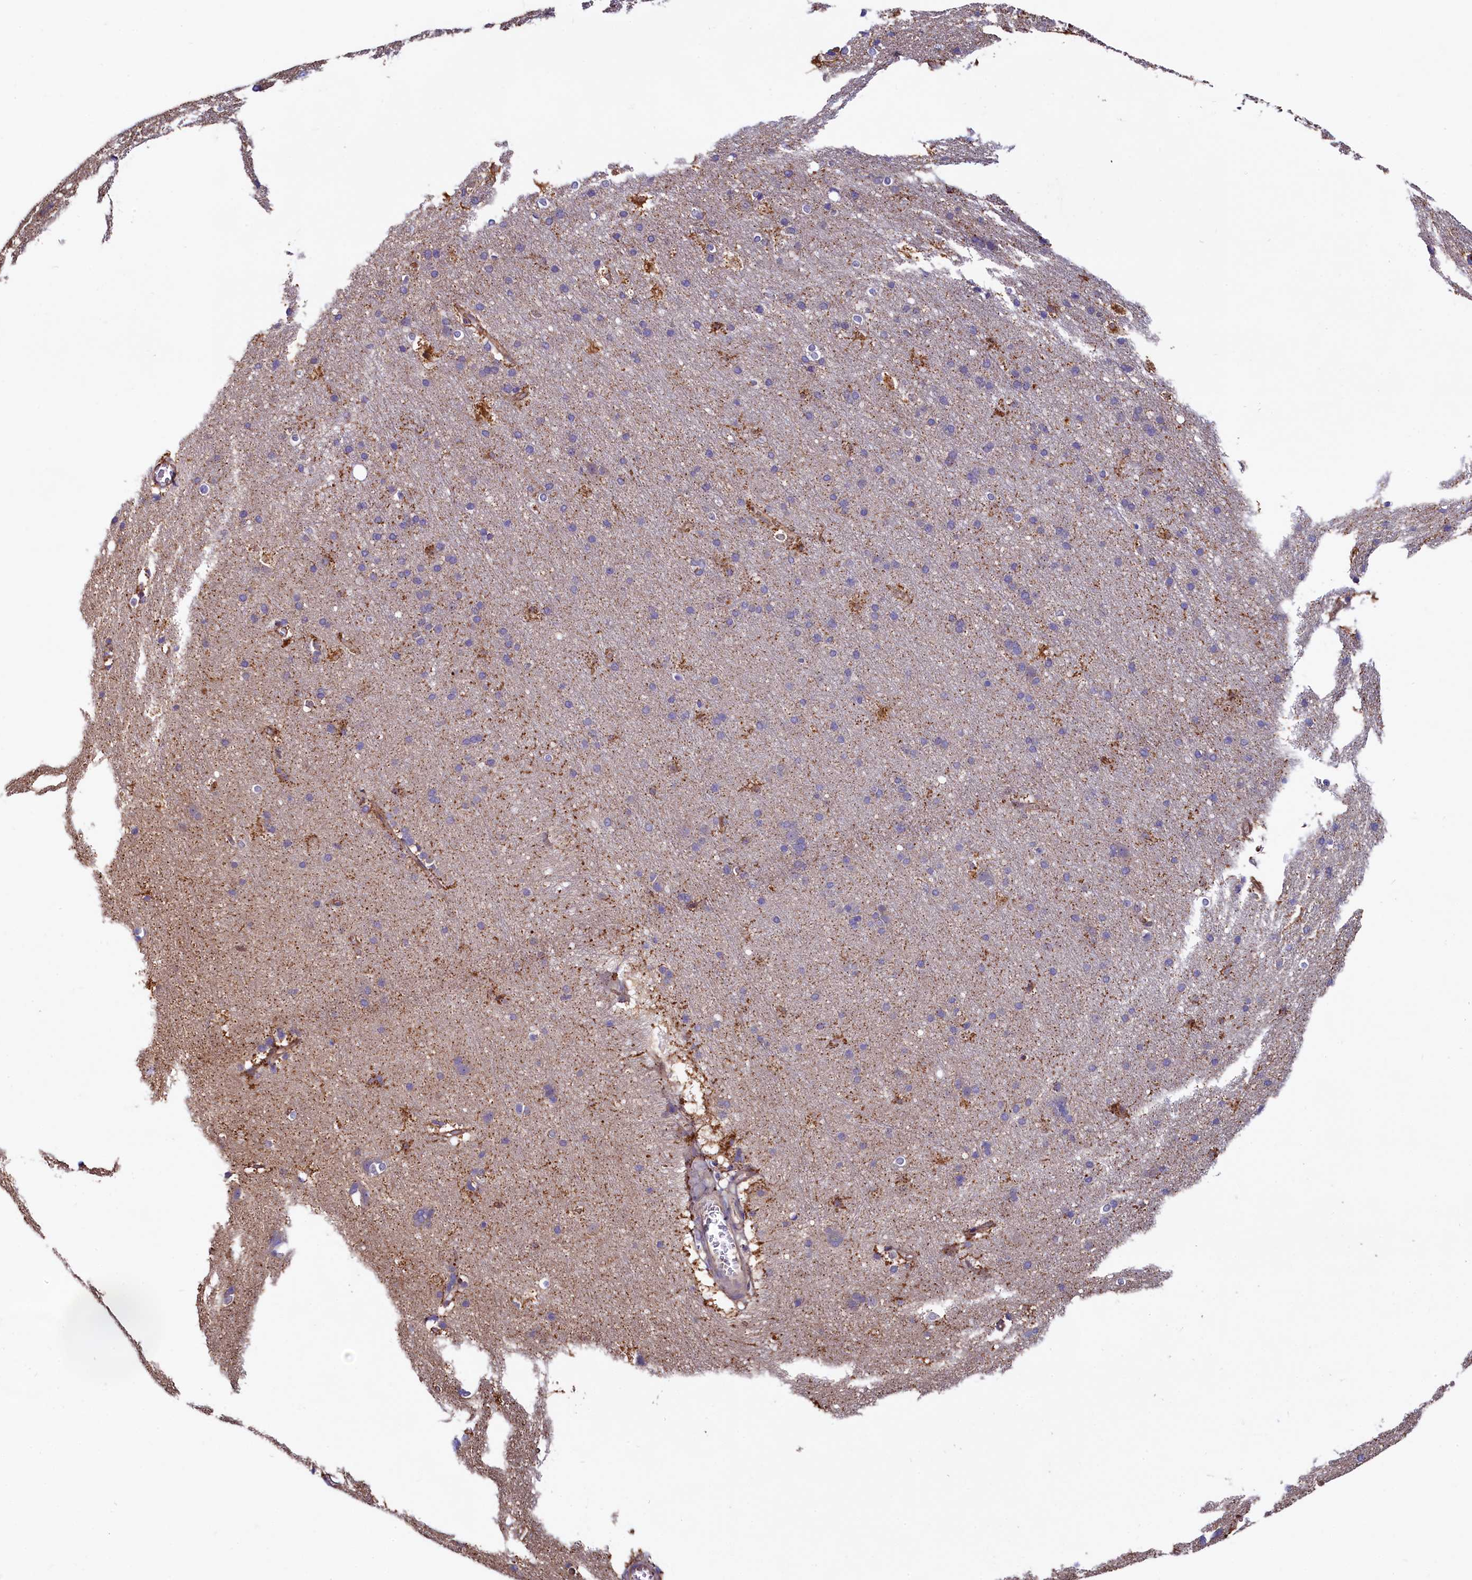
{"staining": {"intensity": "moderate", "quantity": ">75%", "location": "cytoplasmic/membranous"}, "tissue": "cerebral cortex", "cell_type": "Endothelial cells", "image_type": "normal", "snomed": [{"axis": "morphology", "description": "Normal tissue, NOS"}, {"axis": "topography", "description": "Cerebral cortex"}], "caption": "IHC staining of normal cerebral cortex, which reveals medium levels of moderate cytoplasmic/membranous staining in about >75% of endothelial cells indicating moderate cytoplasmic/membranous protein positivity. The staining was performed using DAB (3,3'-diaminobenzidine) (brown) for protein detection and nuclei were counterstained in hematoxylin (blue).", "gene": "ASTE1", "patient": {"sex": "male", "age": 54}}